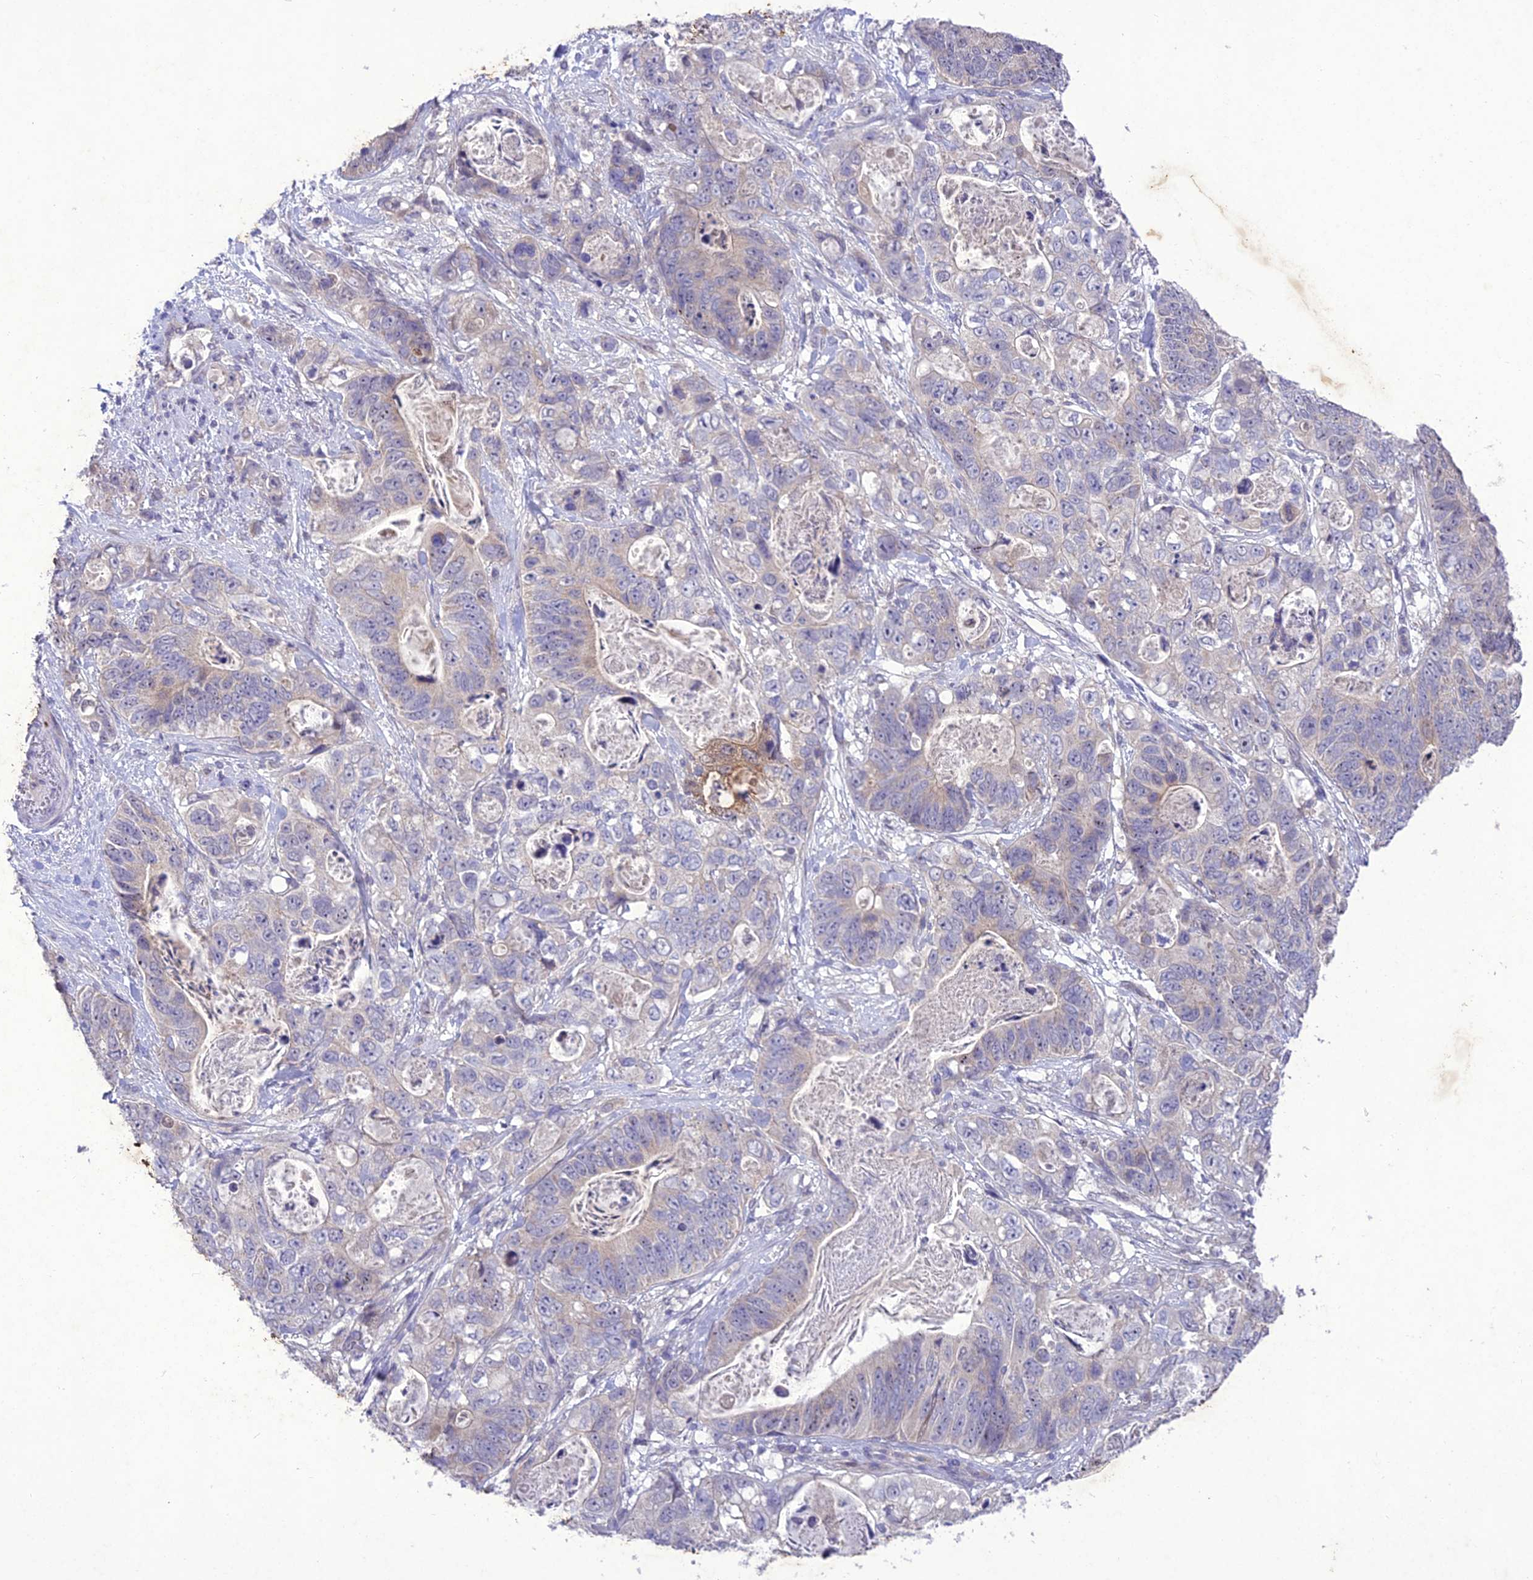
{"staining": {"intensity": "weak", "quantity": "<25%", "location": "cytoplasmic/membranous"}, "tissue": "stomach cancer", "cell_type": "Tumor cells", "image_type": "cancer", "snomed": [{"axis": "morphology", "description": "Normal tissue, NOS"}, {"axis": "morphology", "description": "Adenocarcinoma, NOS"}, {"axis": "topography", "description": "Stomach"}], "caption": "Photomicrograph shows no significant protein staining in tumor cells of stomach cancer (adenocarcinoma).", "gene": "ANKRD52", "patient": {"sex": "female", "age": 89}}